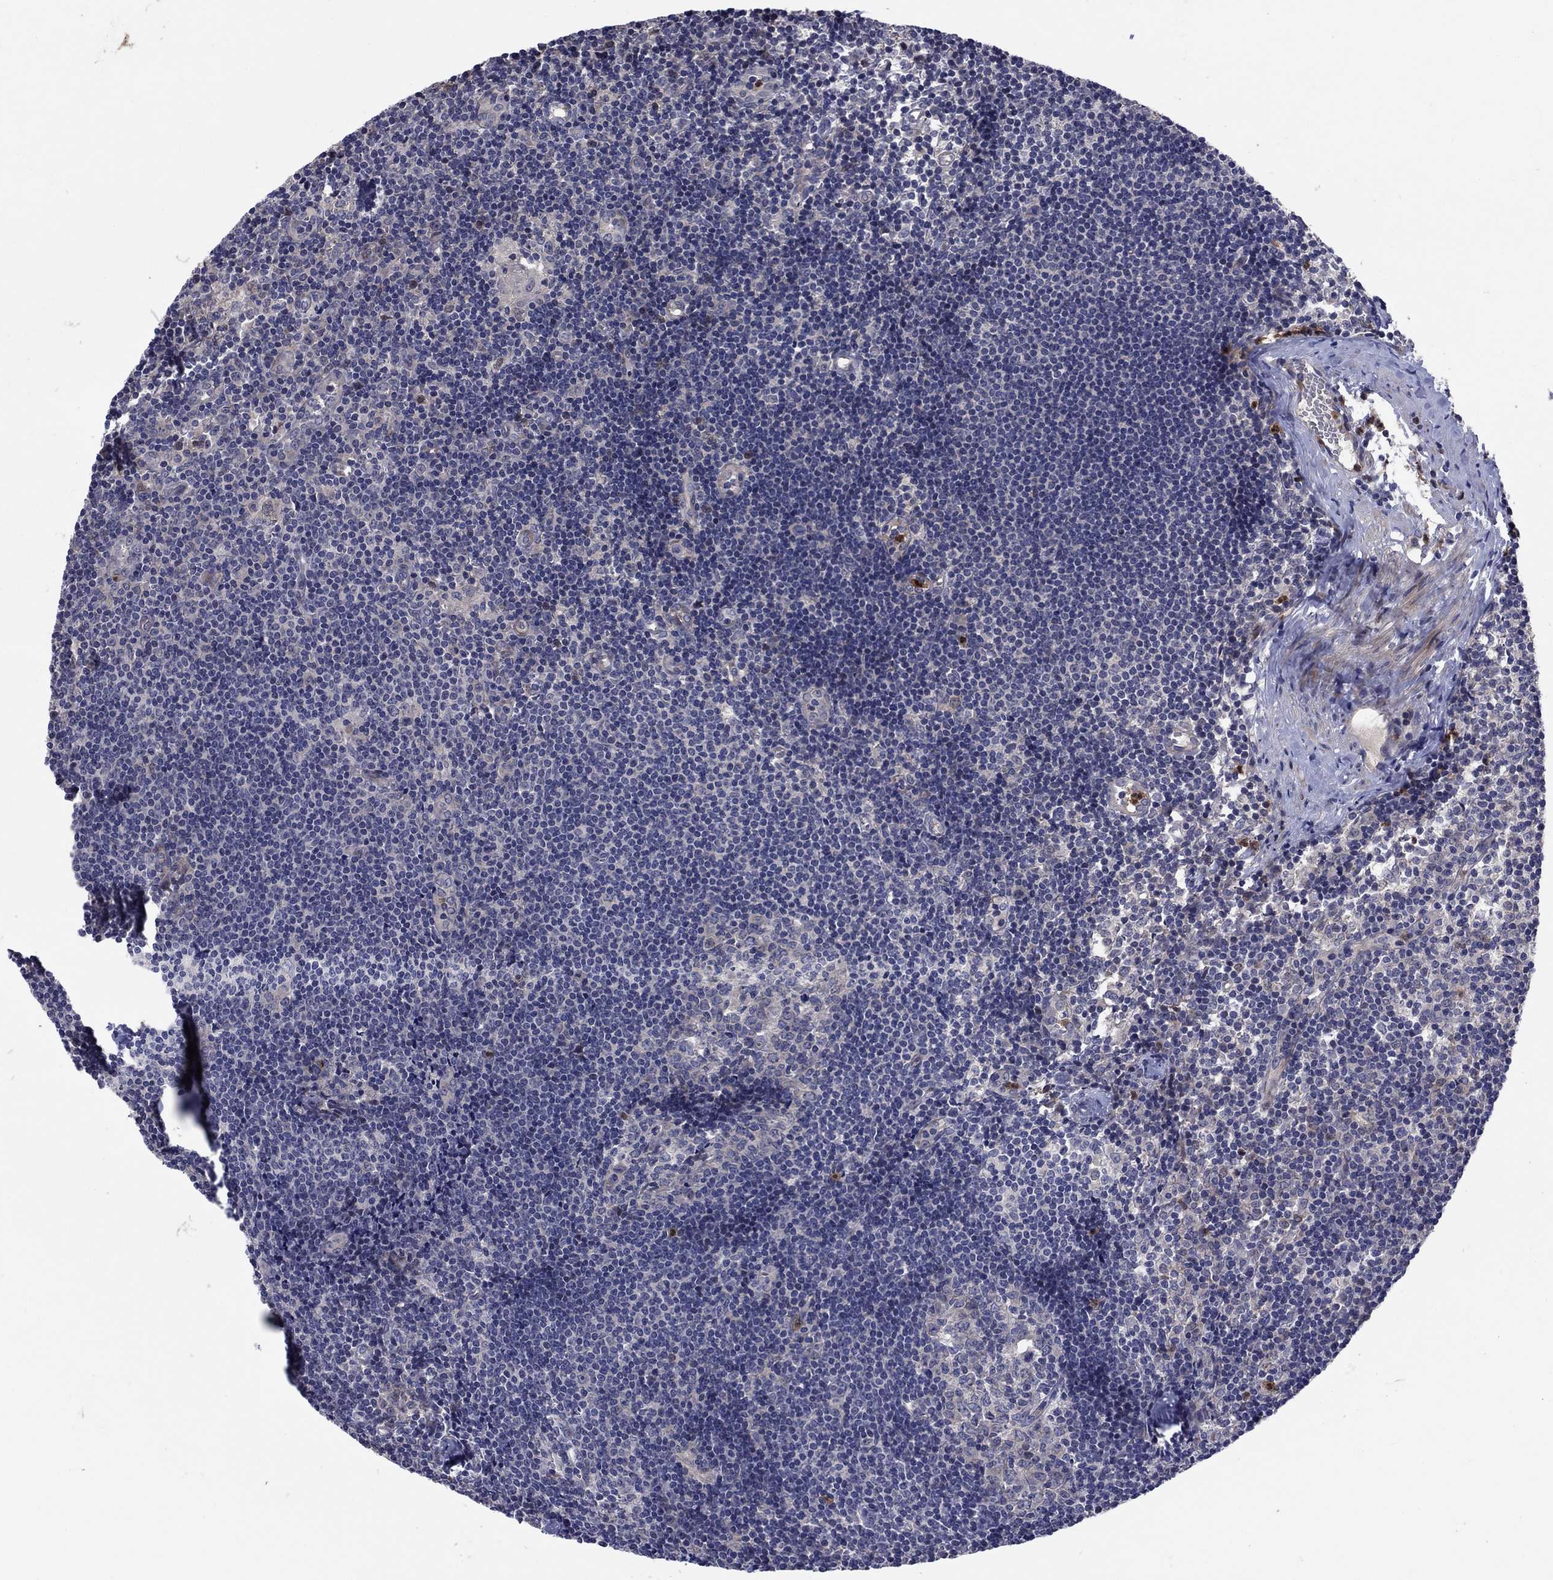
{"staining": {"intensity": "negative", "quantity": "none", "location": "none"}, "tissue": "lymph node", "cell_type": "Germinal center cells", "image_type": "normal", "snomed": [{"axis": "morphology", "description": "Normal tissue, NOS"}, {"axis": "topography", "description": "Lymph node"}], "caption": "Lymph node stained for a protein using immunohistochemistry reveals no staining germinal center cells.", "gene": "MSRB1", "patient": {"sex": "female", "age": 52}}